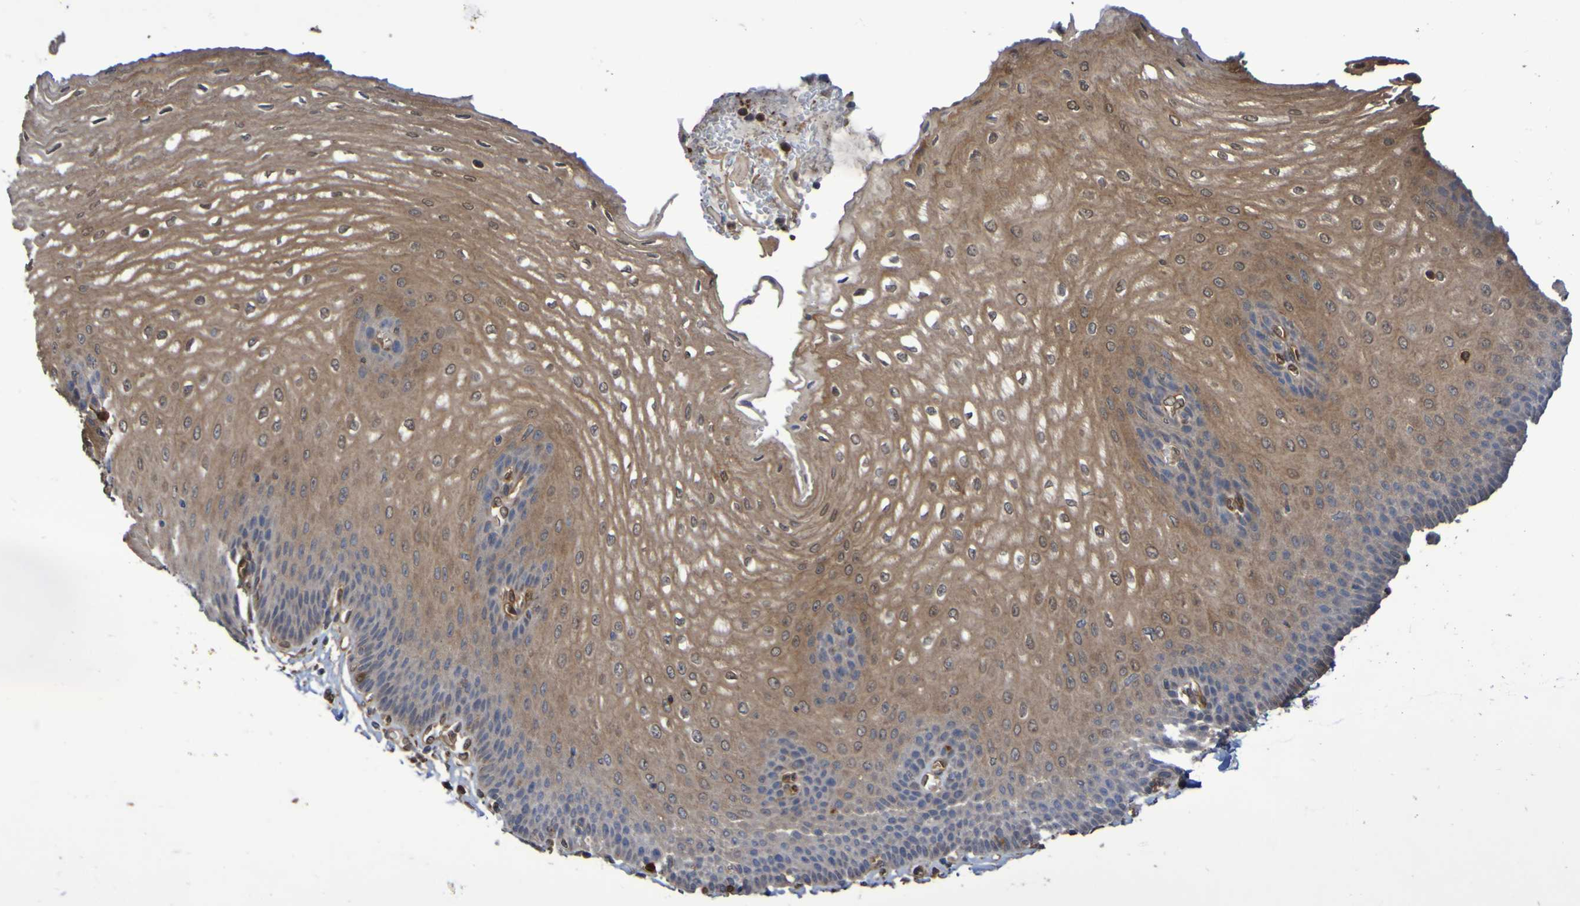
{"staining": {"intensity": "moderate", "quantity": ">75%", "location": "cytoplasmic/membranous"}, "tissue": "esophagus", "cell_type": "Squamous epithelial cells", "image_type": "normal", "snomed": [{"axis": "morphology", "description": "Normal tissue, NOS"}, {"axis": "topography", "description": "Esophagus"}], "caption": "Brown immunohistochemical staining in unremarkable esophagus reveals moderate cytoplasmic/membranous positivity in about >75% of squamous epithelial cells.", "gene": "SERPINB6", "patient": {"sex": "male", "age": 54}}